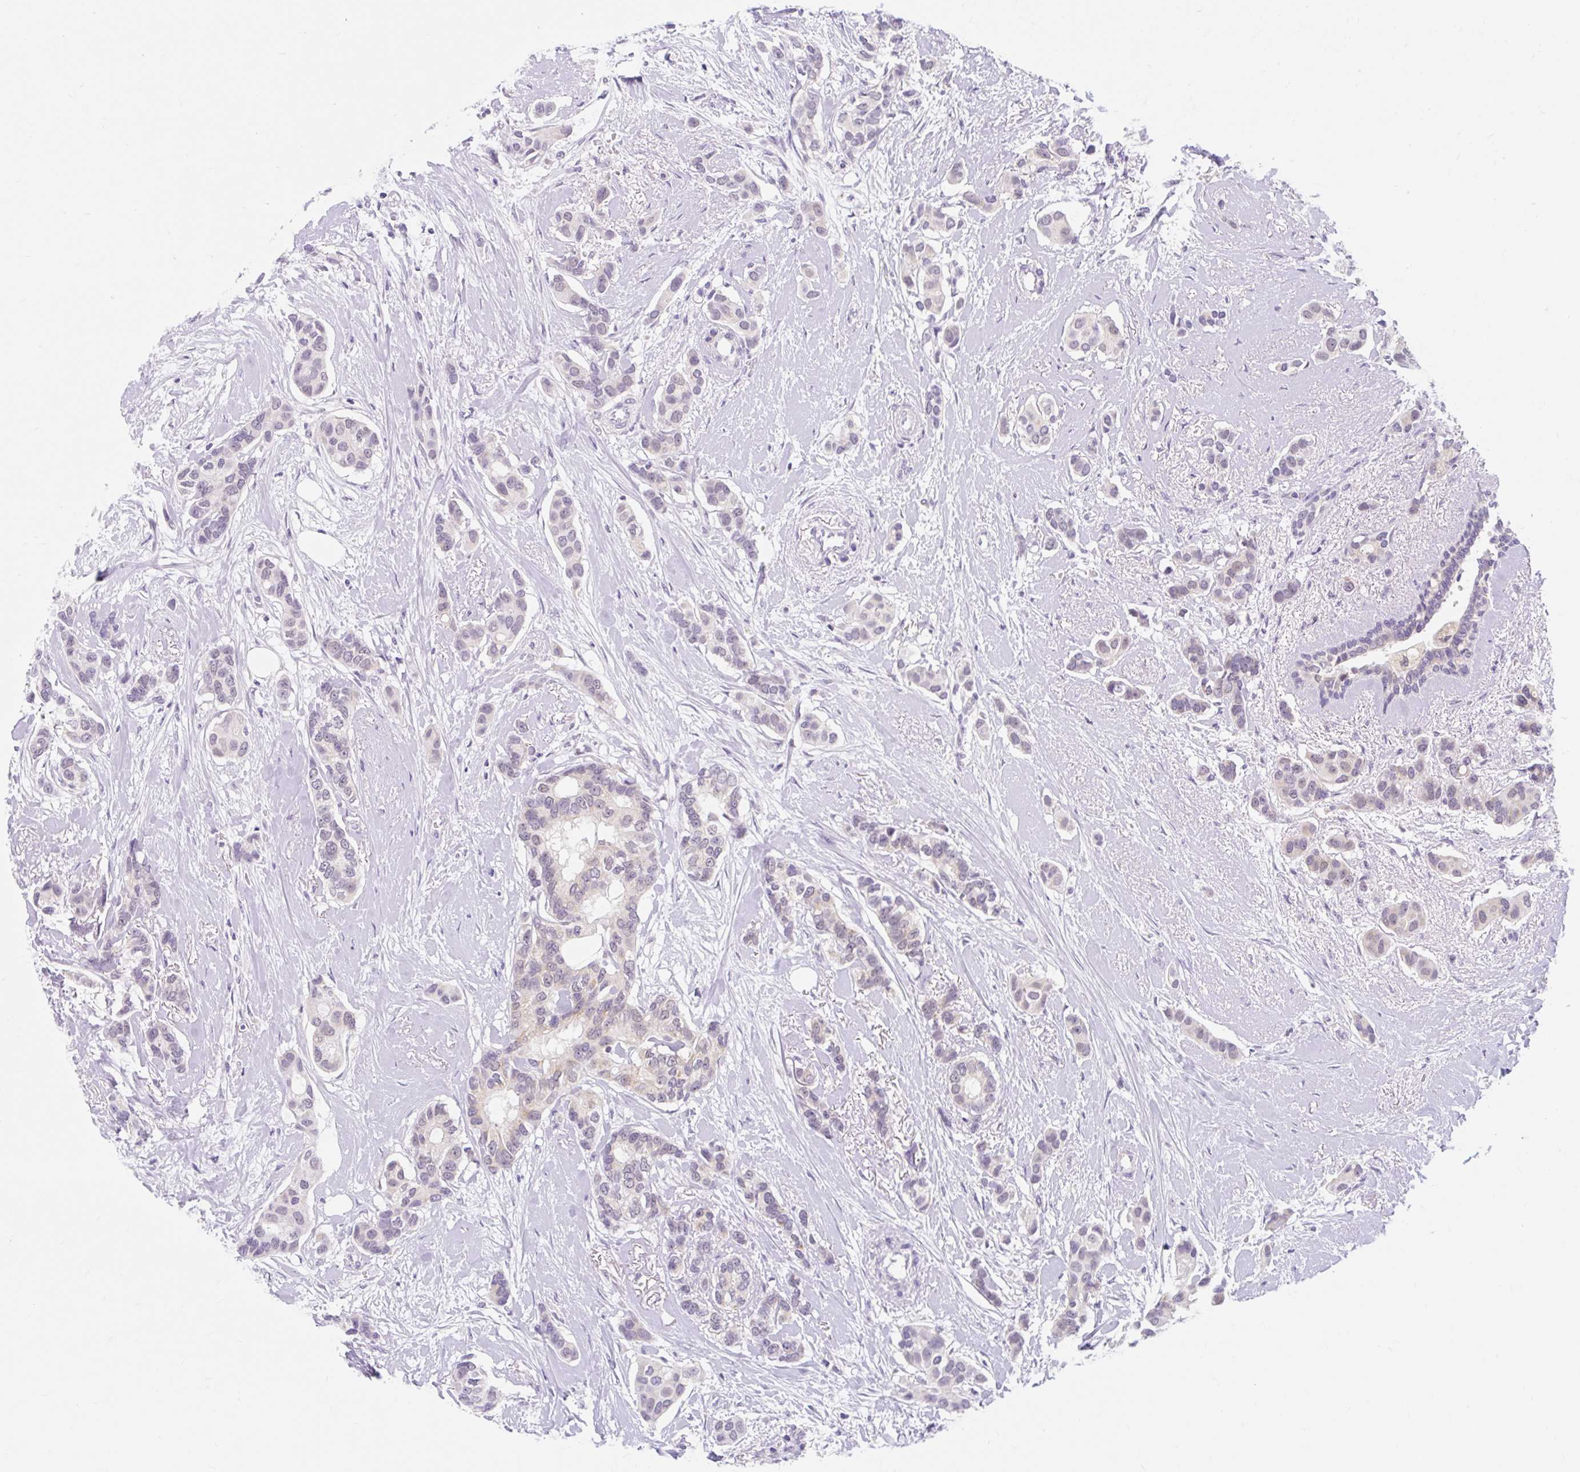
{"staining": {"intensity": "weak", "quantity": "<25%", "location": "cytoplasmic/membranous"}, "tissue": "breast cancer", "cell_type": "Tumor cells", "image_type": "cancer", "snomed": [{"axis": "morphology", "description": "Duct carcinoma"}, {"axis": "topography", "description": "Breast"}], "caption": "Breast cancer stained for a protein using immunohistochemistry reveals no staining tumor cells.", "gene": "ITPK1", "patient": {"sex": "female", "age": 73}}